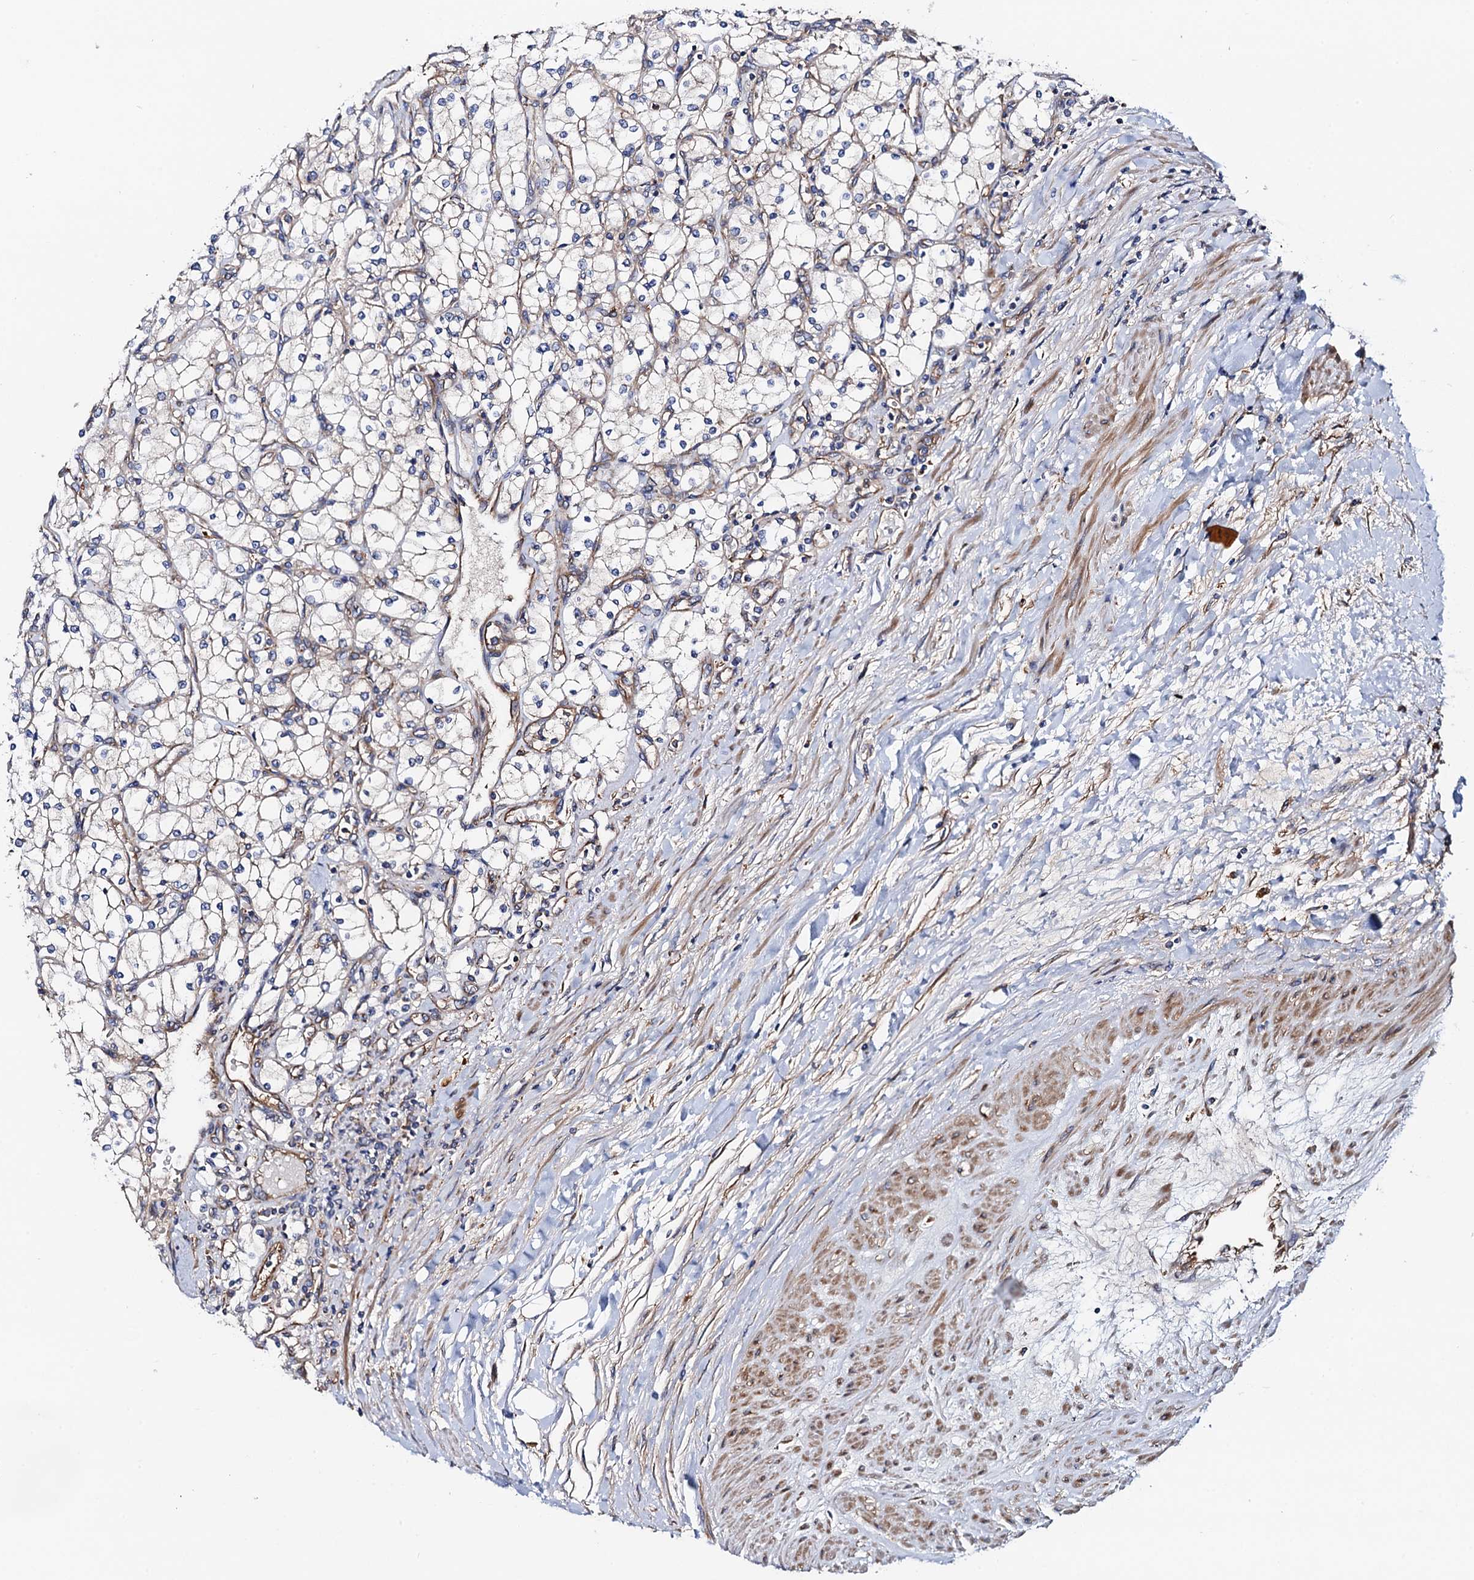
{"staining": {"intensity": "negative", "quantity": "none", "location": "none"}, "tissue": "renal cancer", "cell_type": "Tumor cells", "image_type": "cancer", "snomed": [{"axis": "morphology", "description": "Adenocarcinoma, NOS"}, {"axis": "topography", "description": "Kidney"}], "caption": "Immunohistochemical staining of human renal adenocarcinoma shows no significant expression in tumor cells. (Stains: DAB (3,3'-diaminobenzidine) immunohistochemistry (IHC) with hematoxylin counter stain, Microscopy: brightfield microscopy at high magnification).", "gene": "MRPL48", "patient": {"sex": "male", "age": 80}}